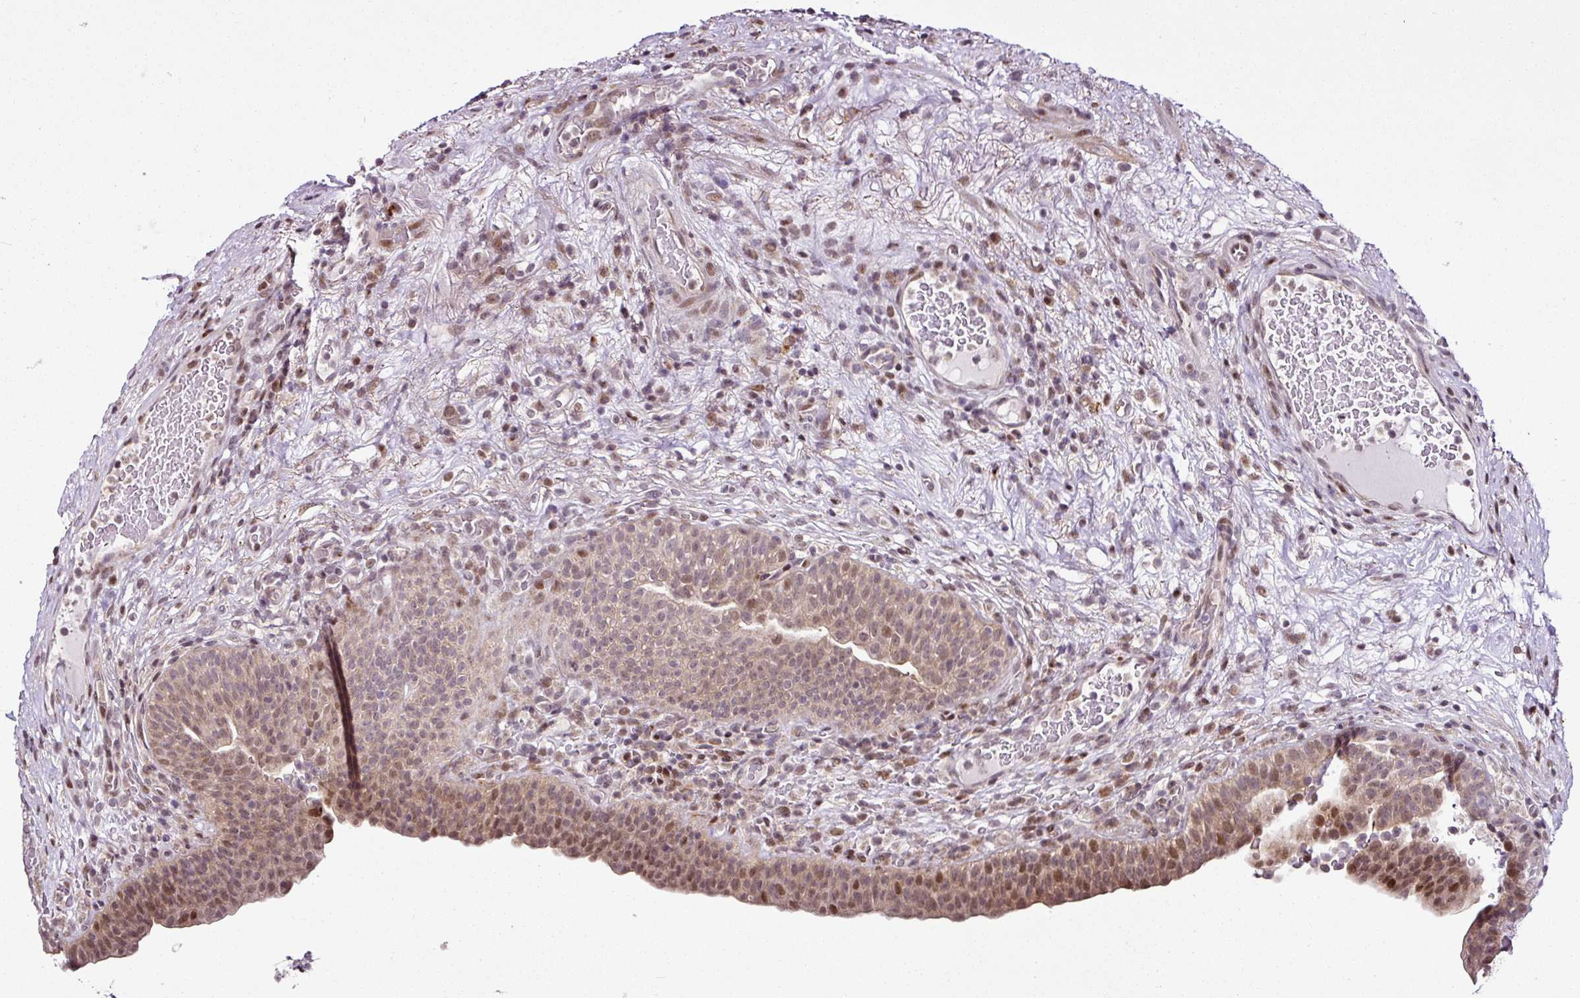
{"staining": {"intensity": "moderate", "quantity": "<25%", "location": "nuclear"}, "tissue": "urinary bladder", "cell_type": "Urothelial cells", "image_type": "normal", "snomed": [{"axis": "morphology", "description": "Normal tissue, NOS"}, {"axis": "topography", "description": "Urinary bladder"}], "caption": "Immunohistochemical staining of normal human urinary bladder exhibits low levels of moderate nuclear staining in approximately <25% of urothelial cells. The protein is stained brown, and the nuclei are stained in blue (DAB IHC with brightfield microscopy, high magnification).", "gene": "COPRS", "patient": {"sex": "male", "age": 71}}